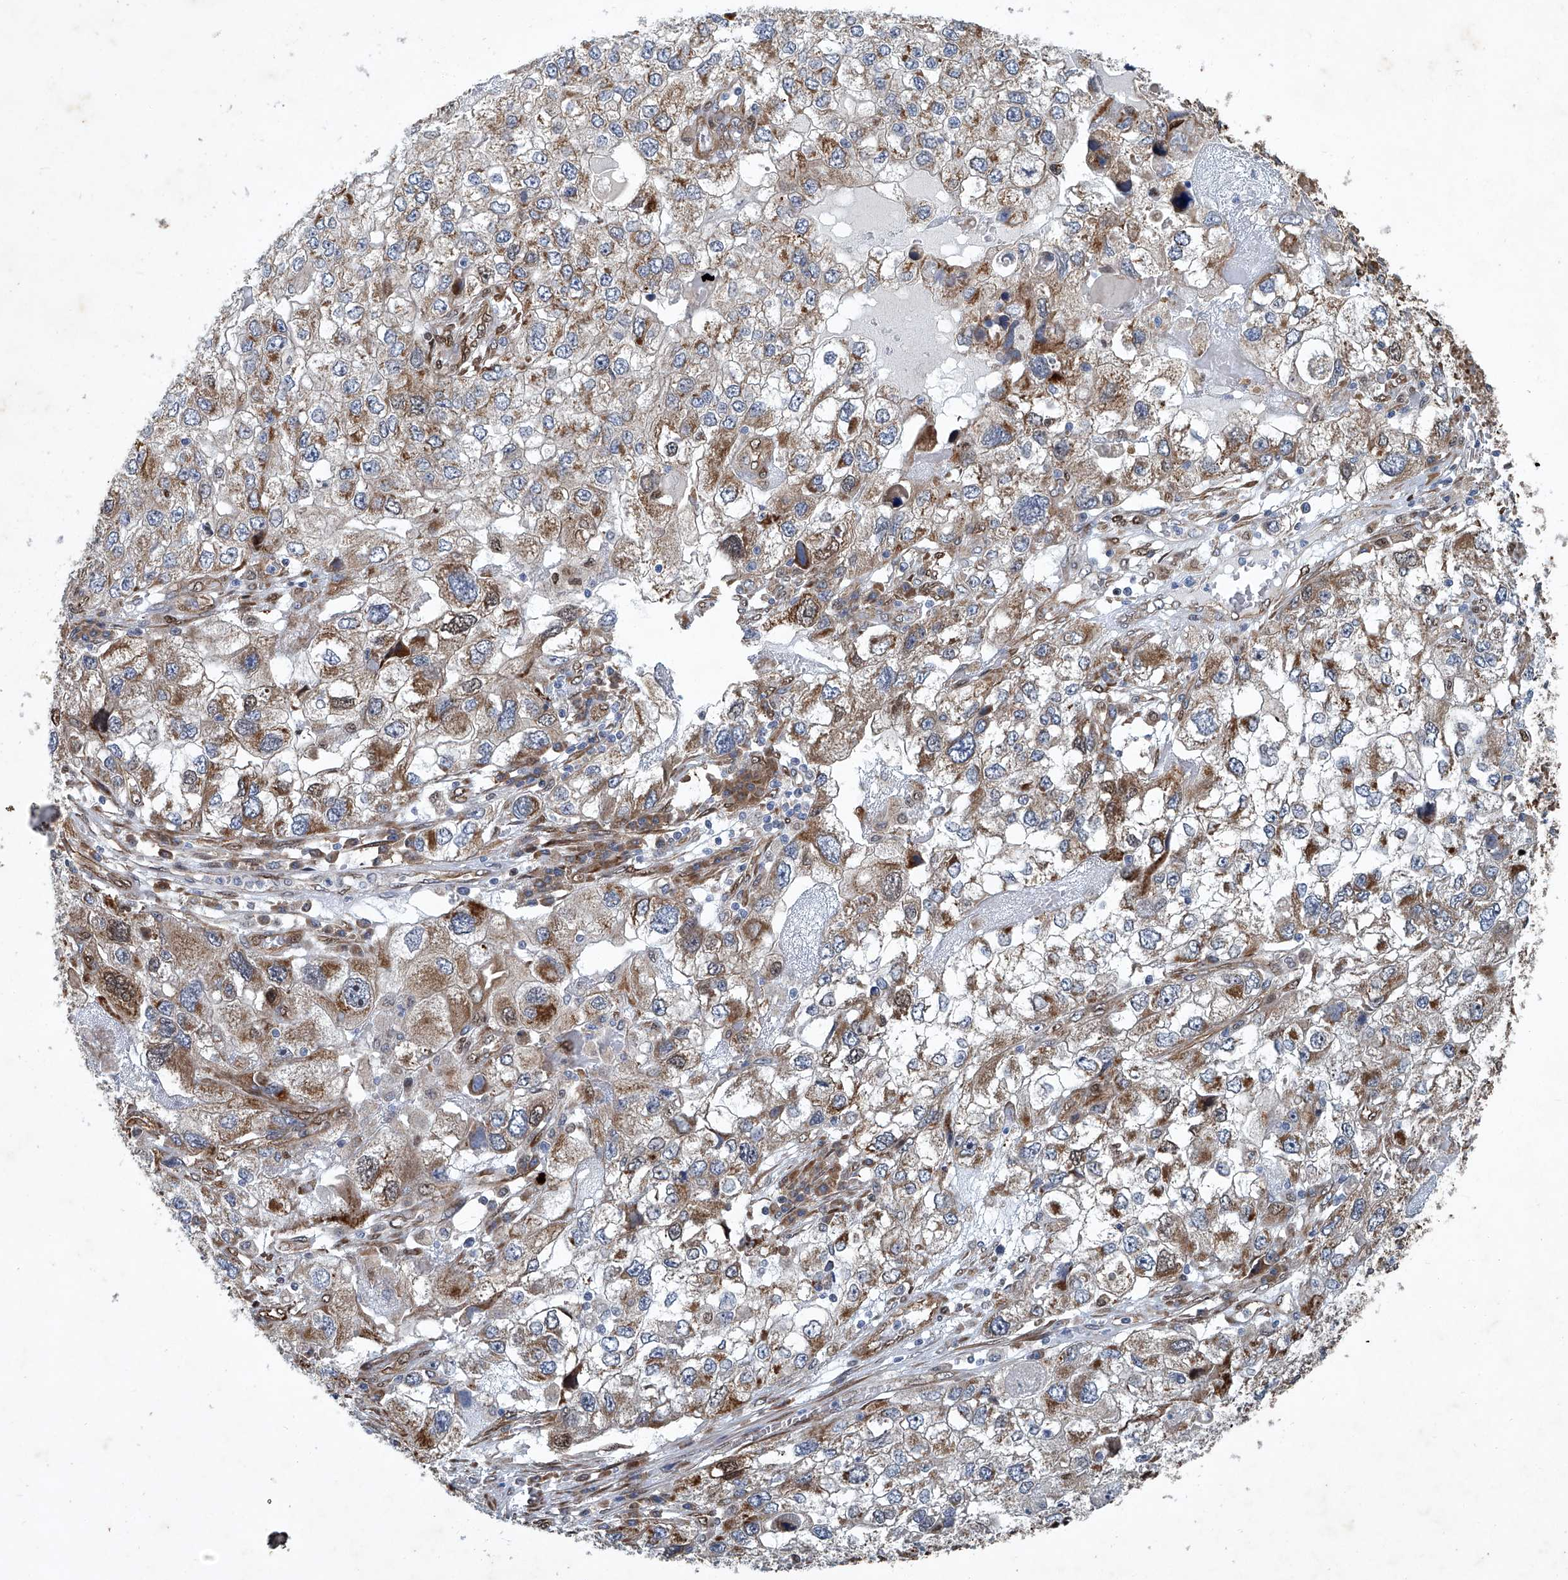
{"staining": {"intensity": "moderate", "quantity": "25%-75%", "location": "cytoplasmic/membranous"}, "tissue": "endometrial cancer", "cell_type": "Tumor cells", "image_type": "cancer", "snomed": [{"axis": "morphology", "description": "Adenocarcinoma, NOS"}, {"axis": "topography", "description": "Endometrium"}], "caption": "Human endometrial cancer (adenocarcinoma) stained with a protein marker demonstrates moderate staining in tumor cells.", "gene": "GPR132", "patient": {"sex": "female", "age": 49}}